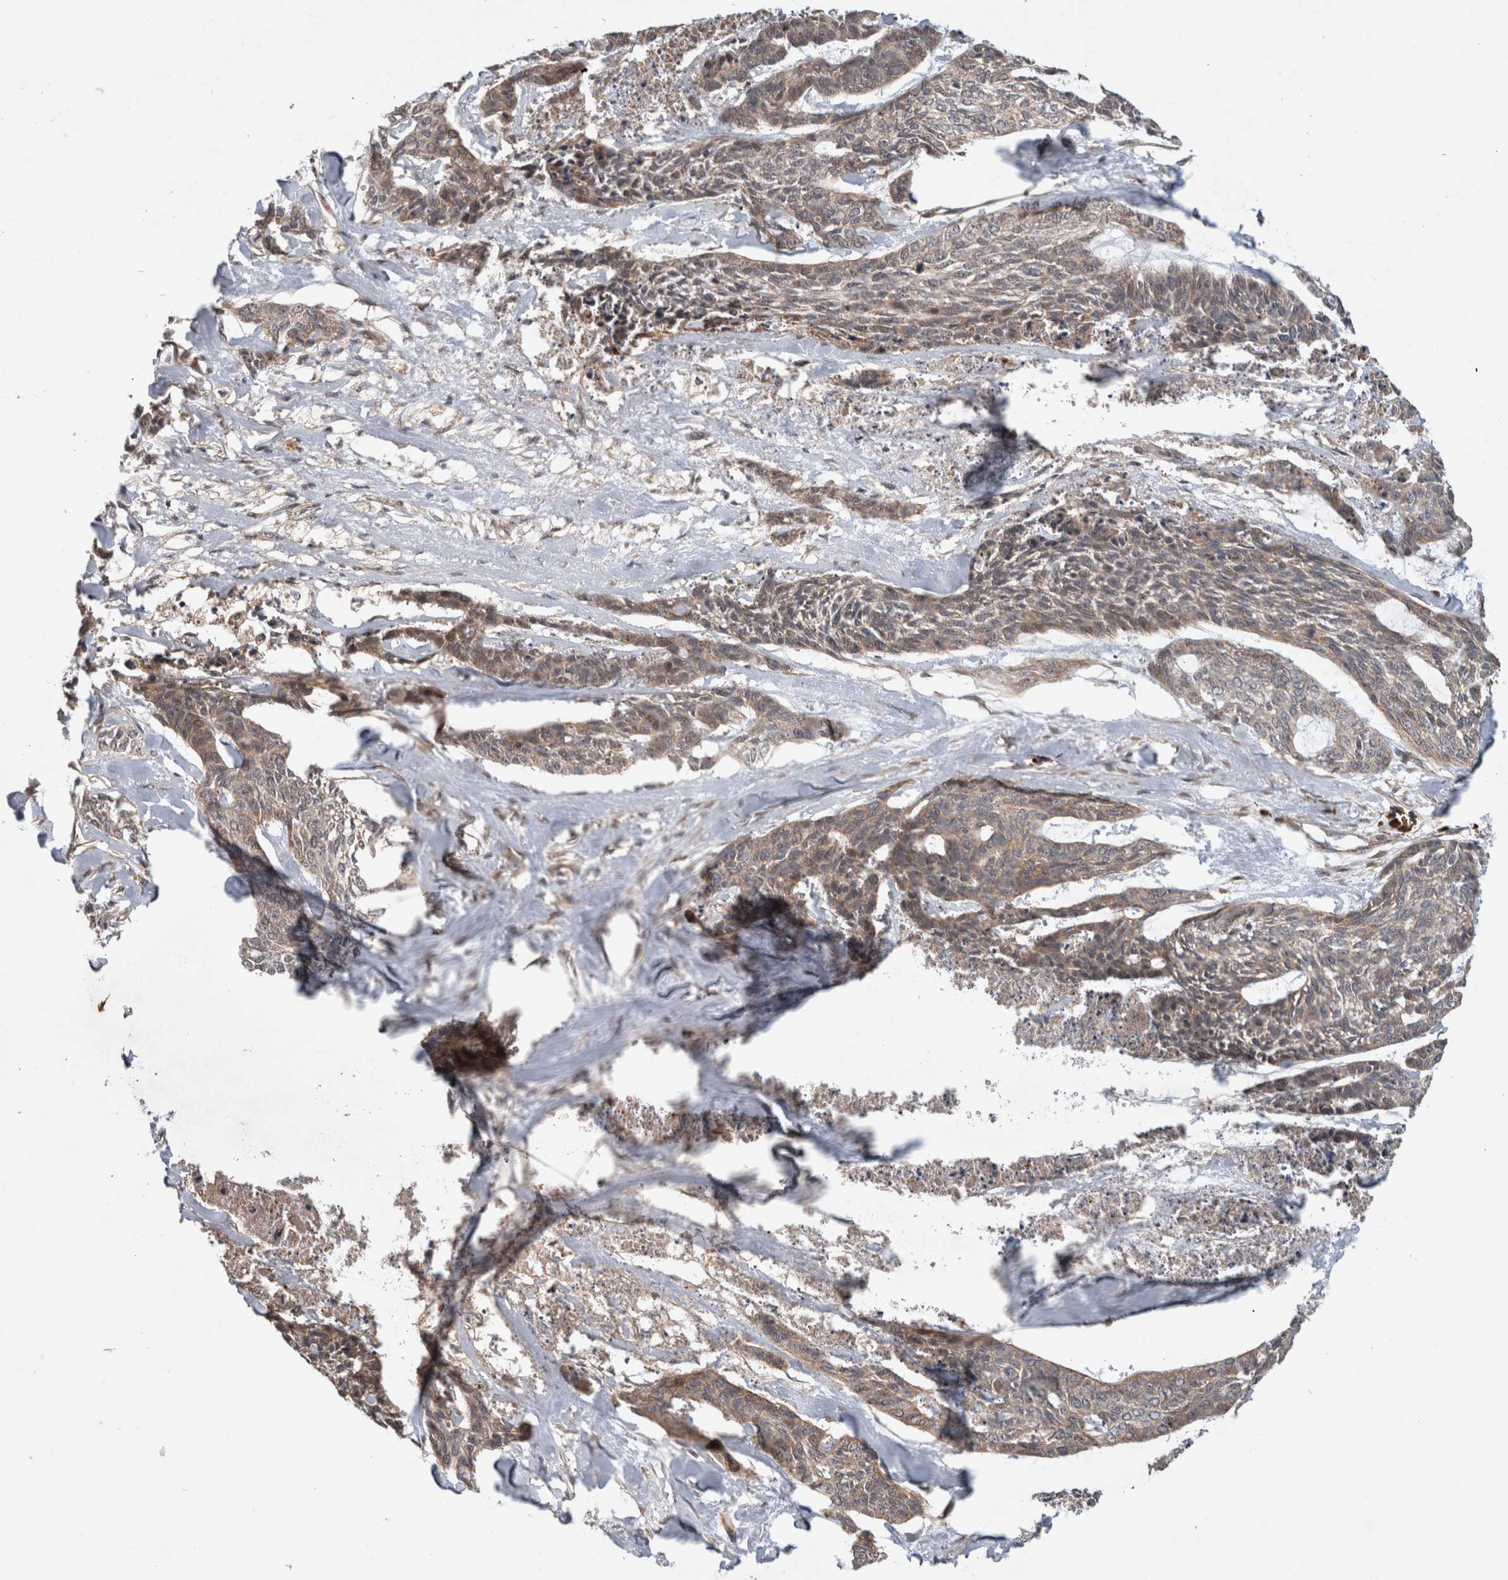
{"staining": {"intensity": "weak", "quantity": ">75%", "location": "cytoplasmic/membranous"}, "tissue": "skin cancer", "cell_type": "Tumor cells", "image_type": "cancer", "snomed": [{"axis": "morphology", "description": "Basal cell carcinoma"}, {"axis": "topography", "description": "Skin"}], "caption": "Tumor cells display low levels of weak cytoplasmic/membranous expression in approximately >75% of cells in skin cancer (basal cell carcinoma).", "gene": "ADGRL3", "patient": {"sex": "female", "age": 64}}